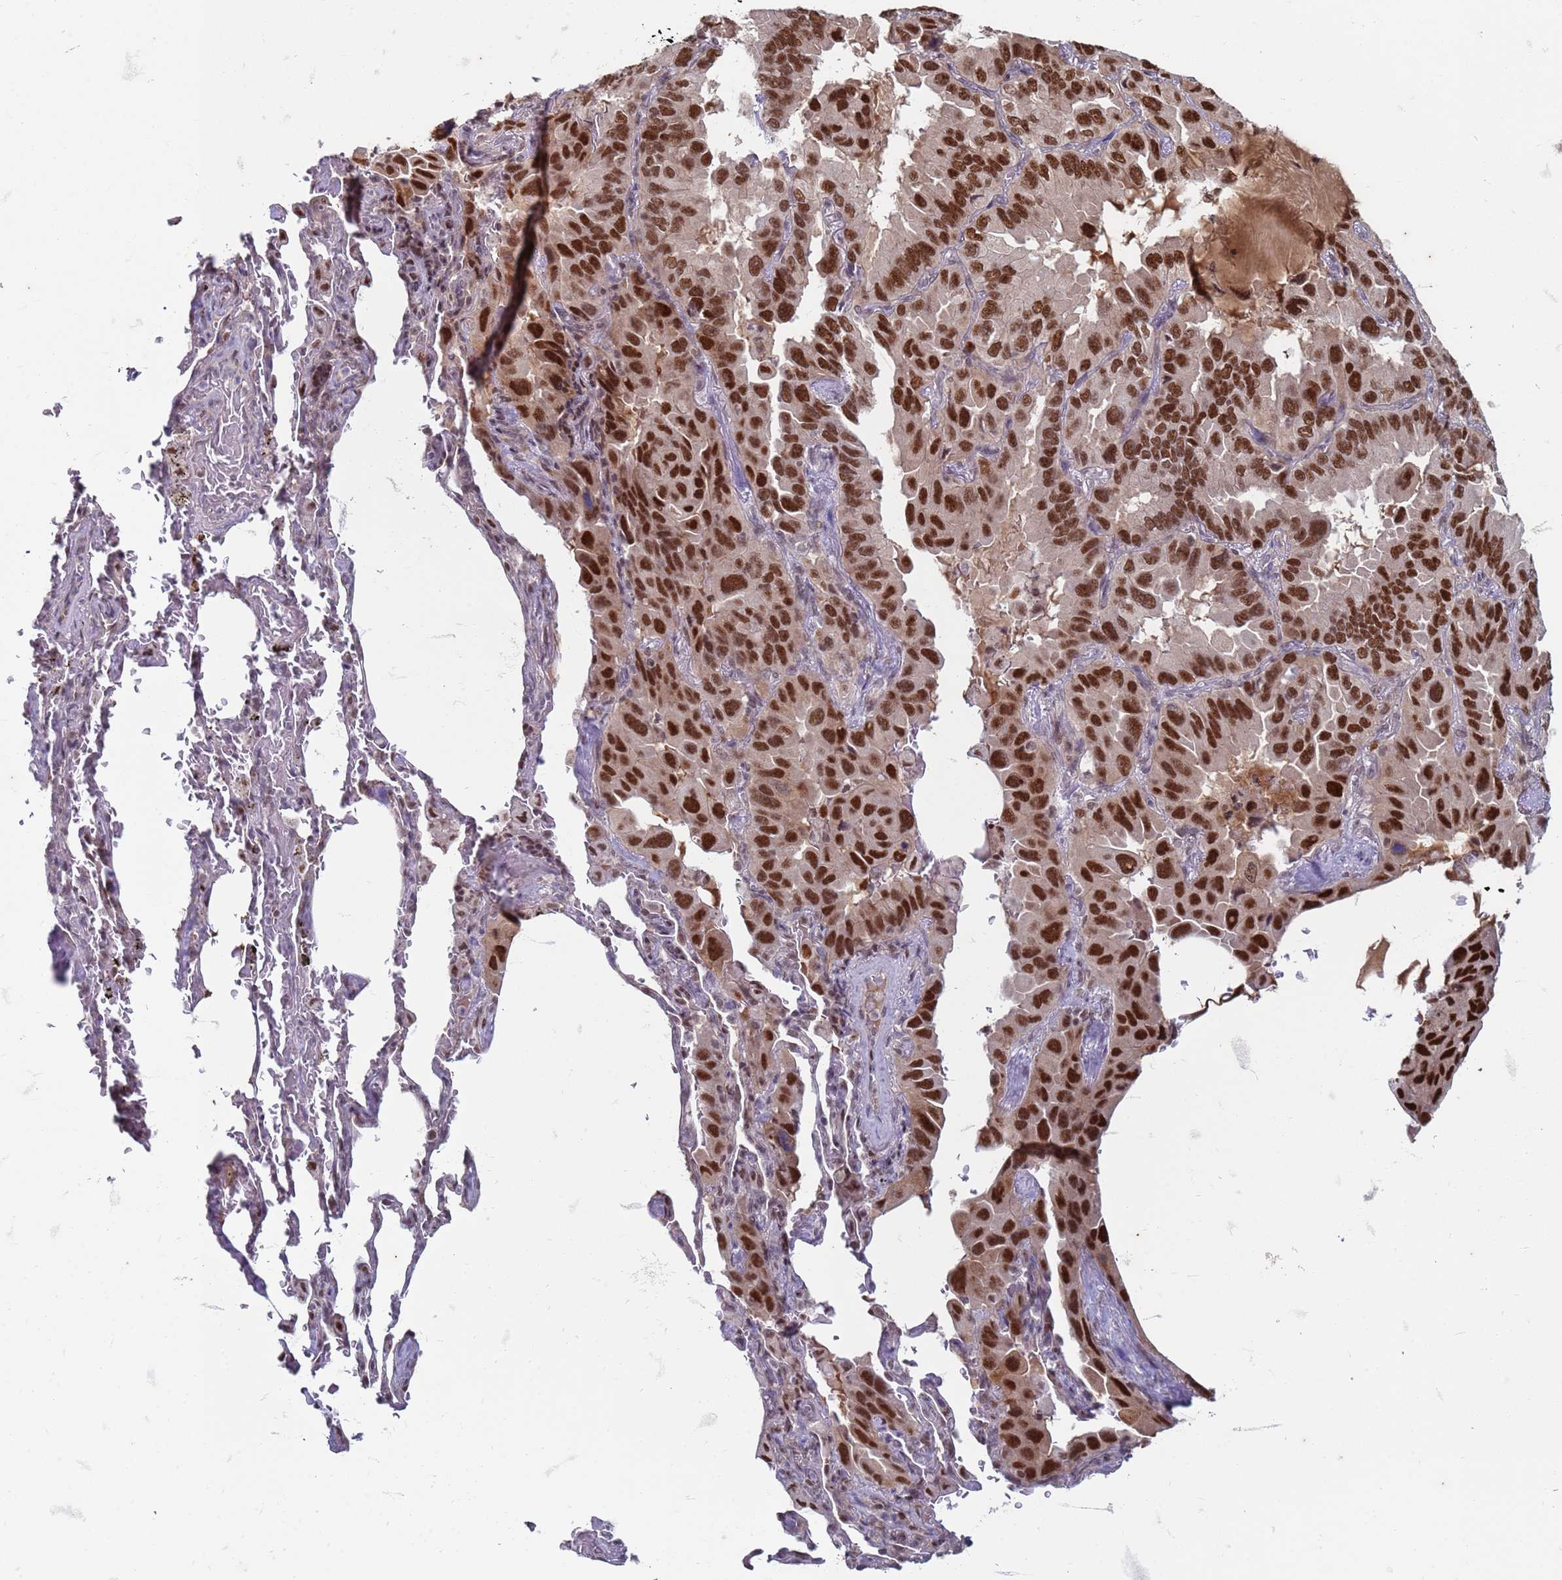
{"staining": {"intensity": "strong", "quantity": ">75%", "location": "nuclear"}, "tissue": "lung cancer", "cell_type": "Tumor cells", "image_type": "cancer", "snomed": [{"axis": "morphology", "description": "Adenocarcinoma, NOS"}, {"axis": "topography", "description": "Lung"}], "caption": "Human lung adenocarcinoma stained for a protein (brown) shows strong nuclear positive expression in about >75% of tumor cells.", "gene": "TRMT6", "patient": {"sex": "male", "age": 64}}